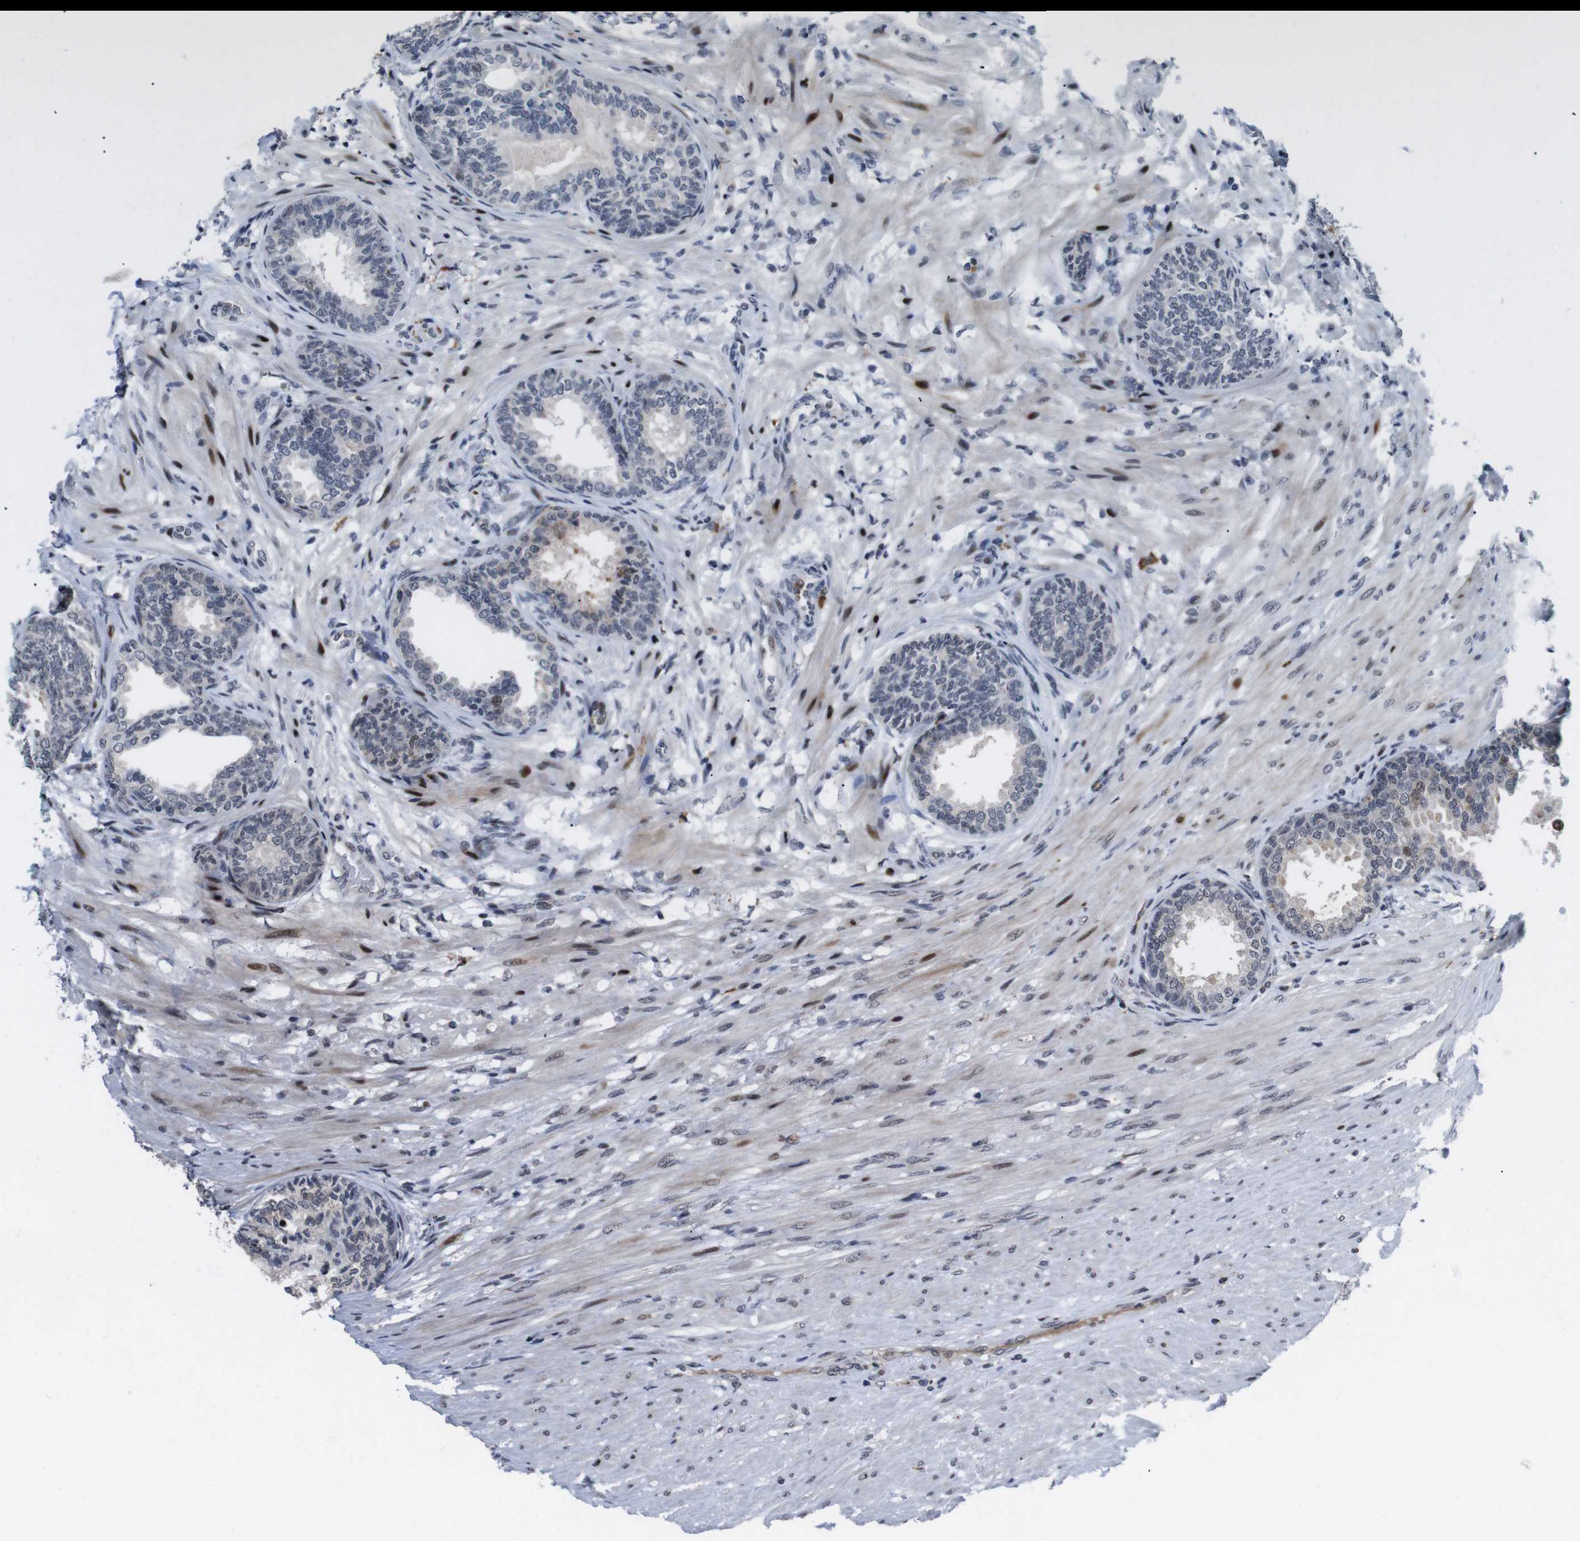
{"staining": {"intensity": "weak", "quantity": "25%-75%", "location": "cytoplasmic/membranous,nuclear"}, "tissue": "prostate", "cell_type": "Glandular cells", "image_type": "normal", "snomed": [{"axis": "morphology", "description": "Normal tissue, NOS"}, {"axis": "topography", "description": "Prostate"}], "caption": "Immunohistochemical staining of benign human prostate displays weak cytoplasmic/membranous,nuclear protein positivity in approximately 25%-75% of glandular cells.", "gene": "EIF4G1", "patient": {"sex": "male", "age": 76}}